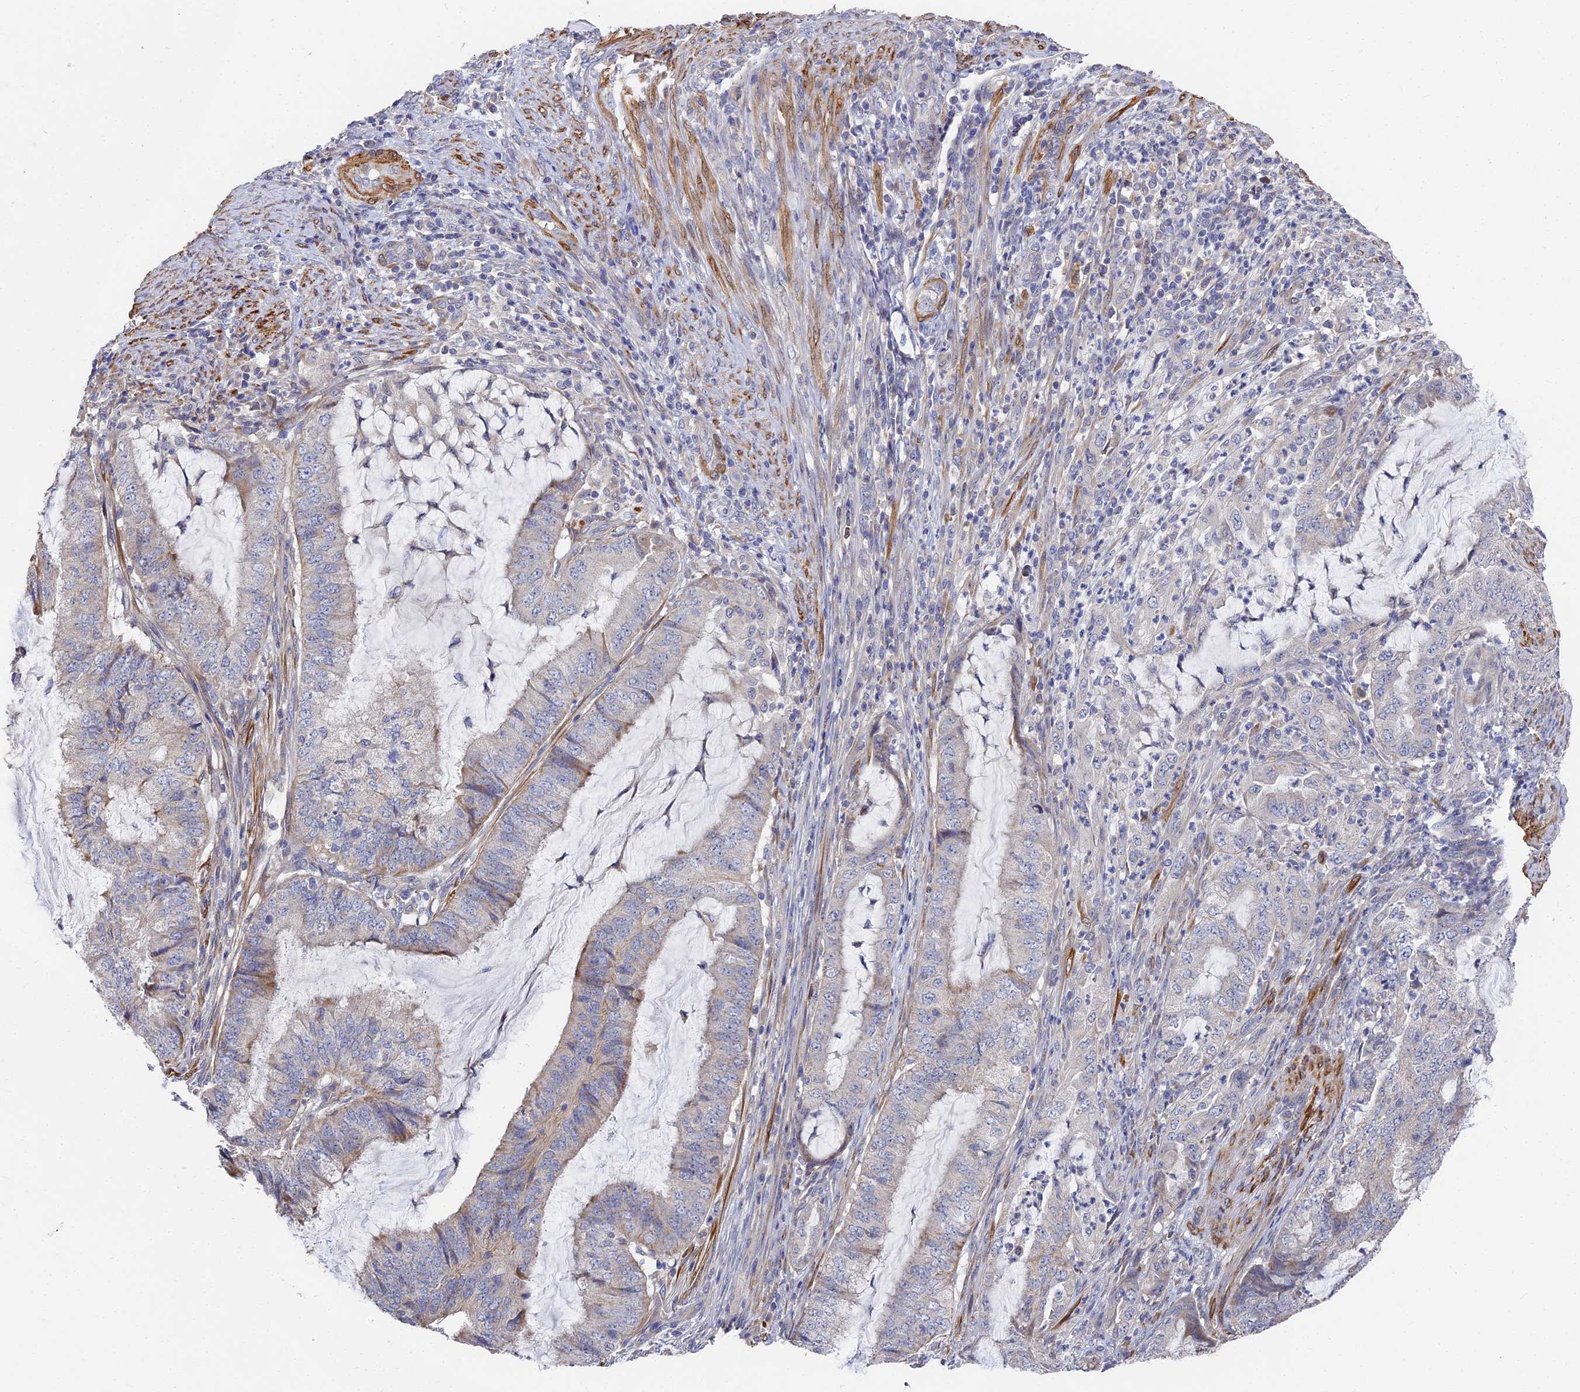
{"staining": {"intensity": "moderate", "quantity": "<25%", "location": "cytoplasmic/membranous"}, "tissue": "endometrial cancer", "cell_type": "Tumor cells", "image_type": "cancer", "snomed": [{"axis": "morphology", "description": "Adenocarcinoma, NOS"}, {"axis": "topography", "description": "Endometrium"}], "caption": "IHC micrograph of human endometrial cancer stained for a protein (brown), which shows low levels of moderate cytoplasmic/membranous expression in about <25% of tumor cells.", "gene": "CCDC113", "patient": {"sex": "female", "age": 51}}